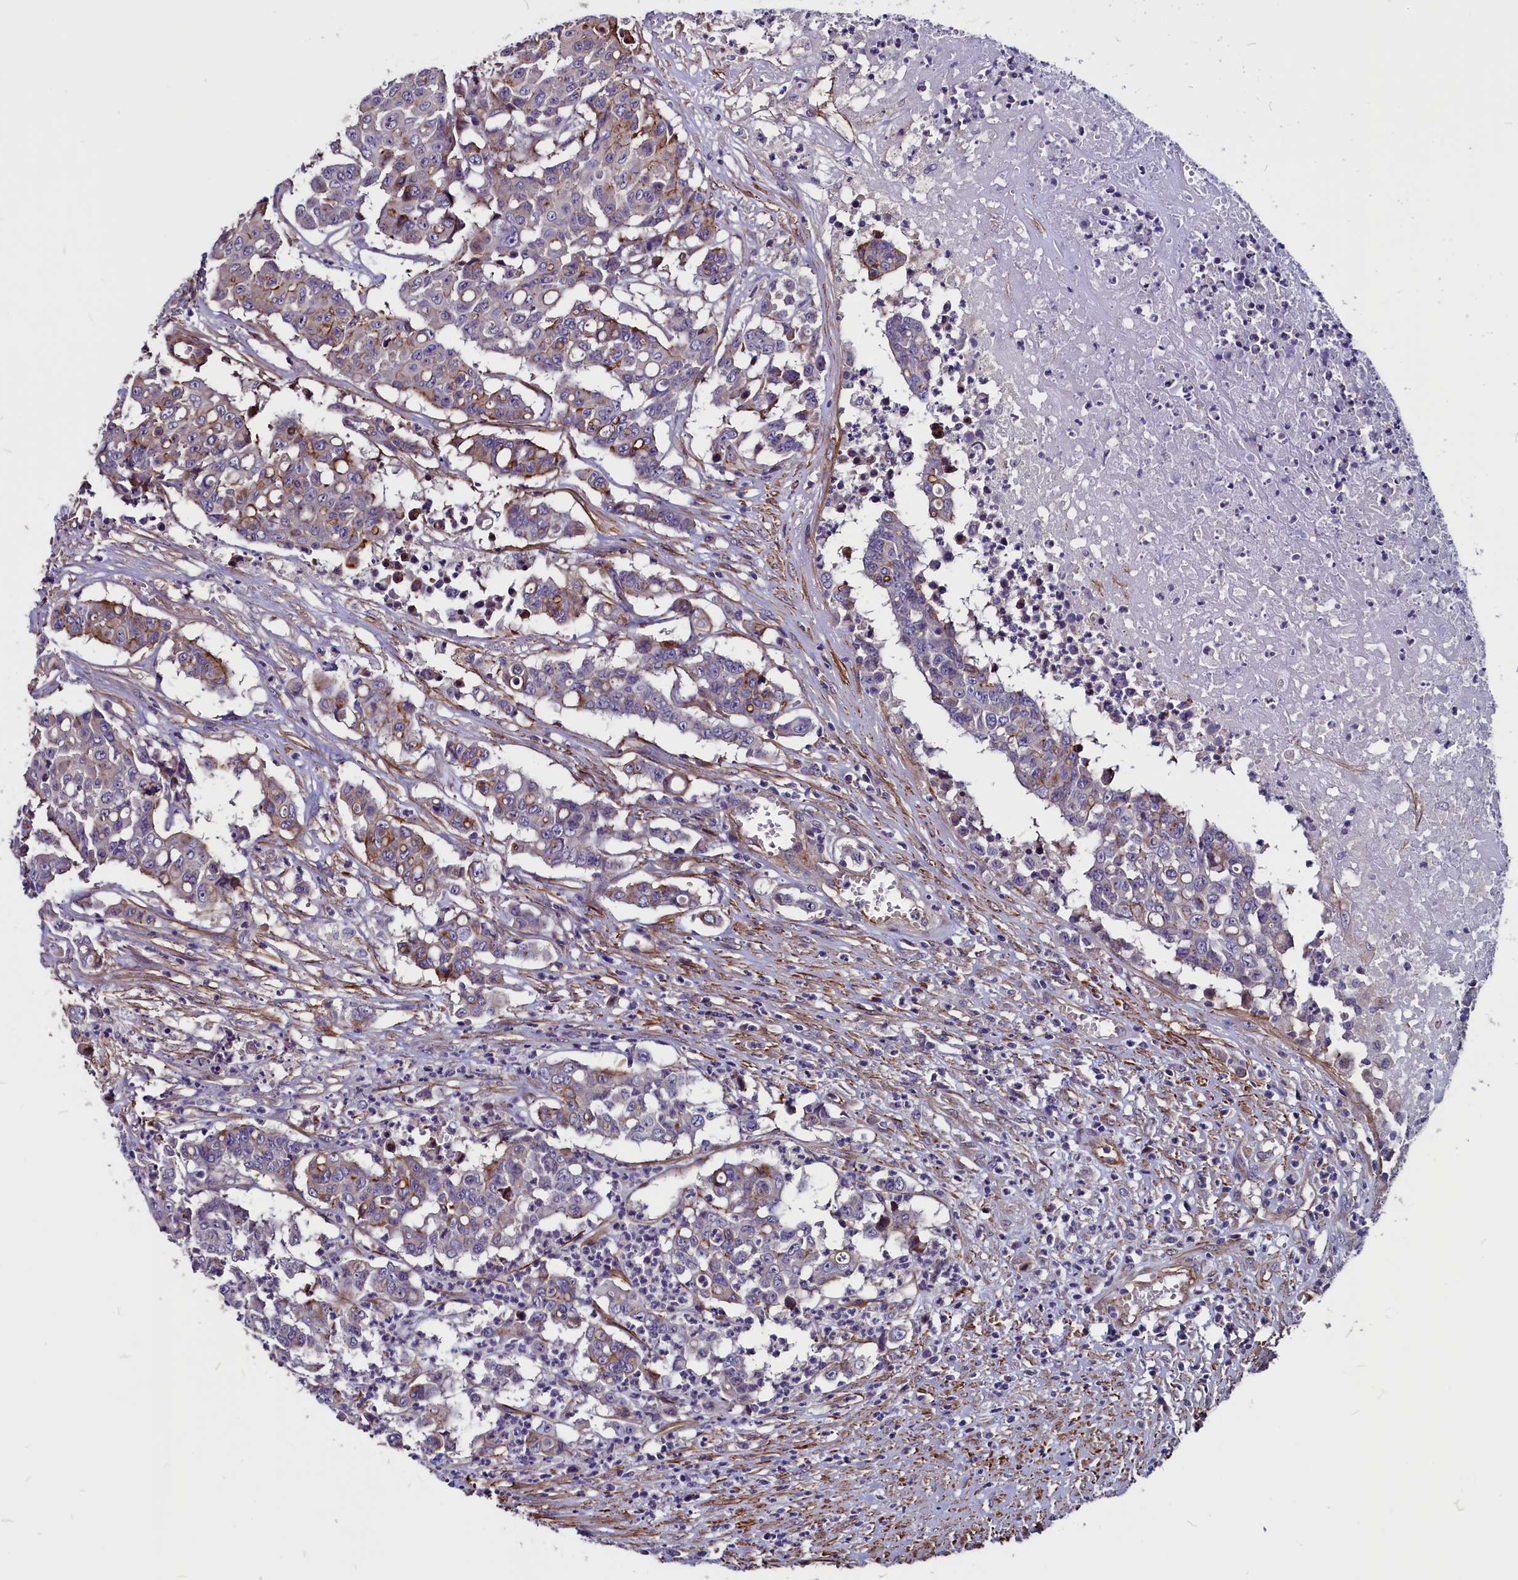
{"staining": {"intensity": "weak", "quantity": "<25%", "location": "cytoplasmic/membranous"}, "tissue": "colorectal cancer", "cell_type": "Tumor cells", "image_type": "cancer", "snomed": [{"axis": "morphology", "description": "Adenocarcinoma, NOS"}, {"axis": "topography", "description": "Colon"}], "caption": "Tumor cells are negative for protein expression in human colorectal cancer (adenocarcinoma).", "gene": "ZNF749", "patient": {"sex": "male", "age": 51}}